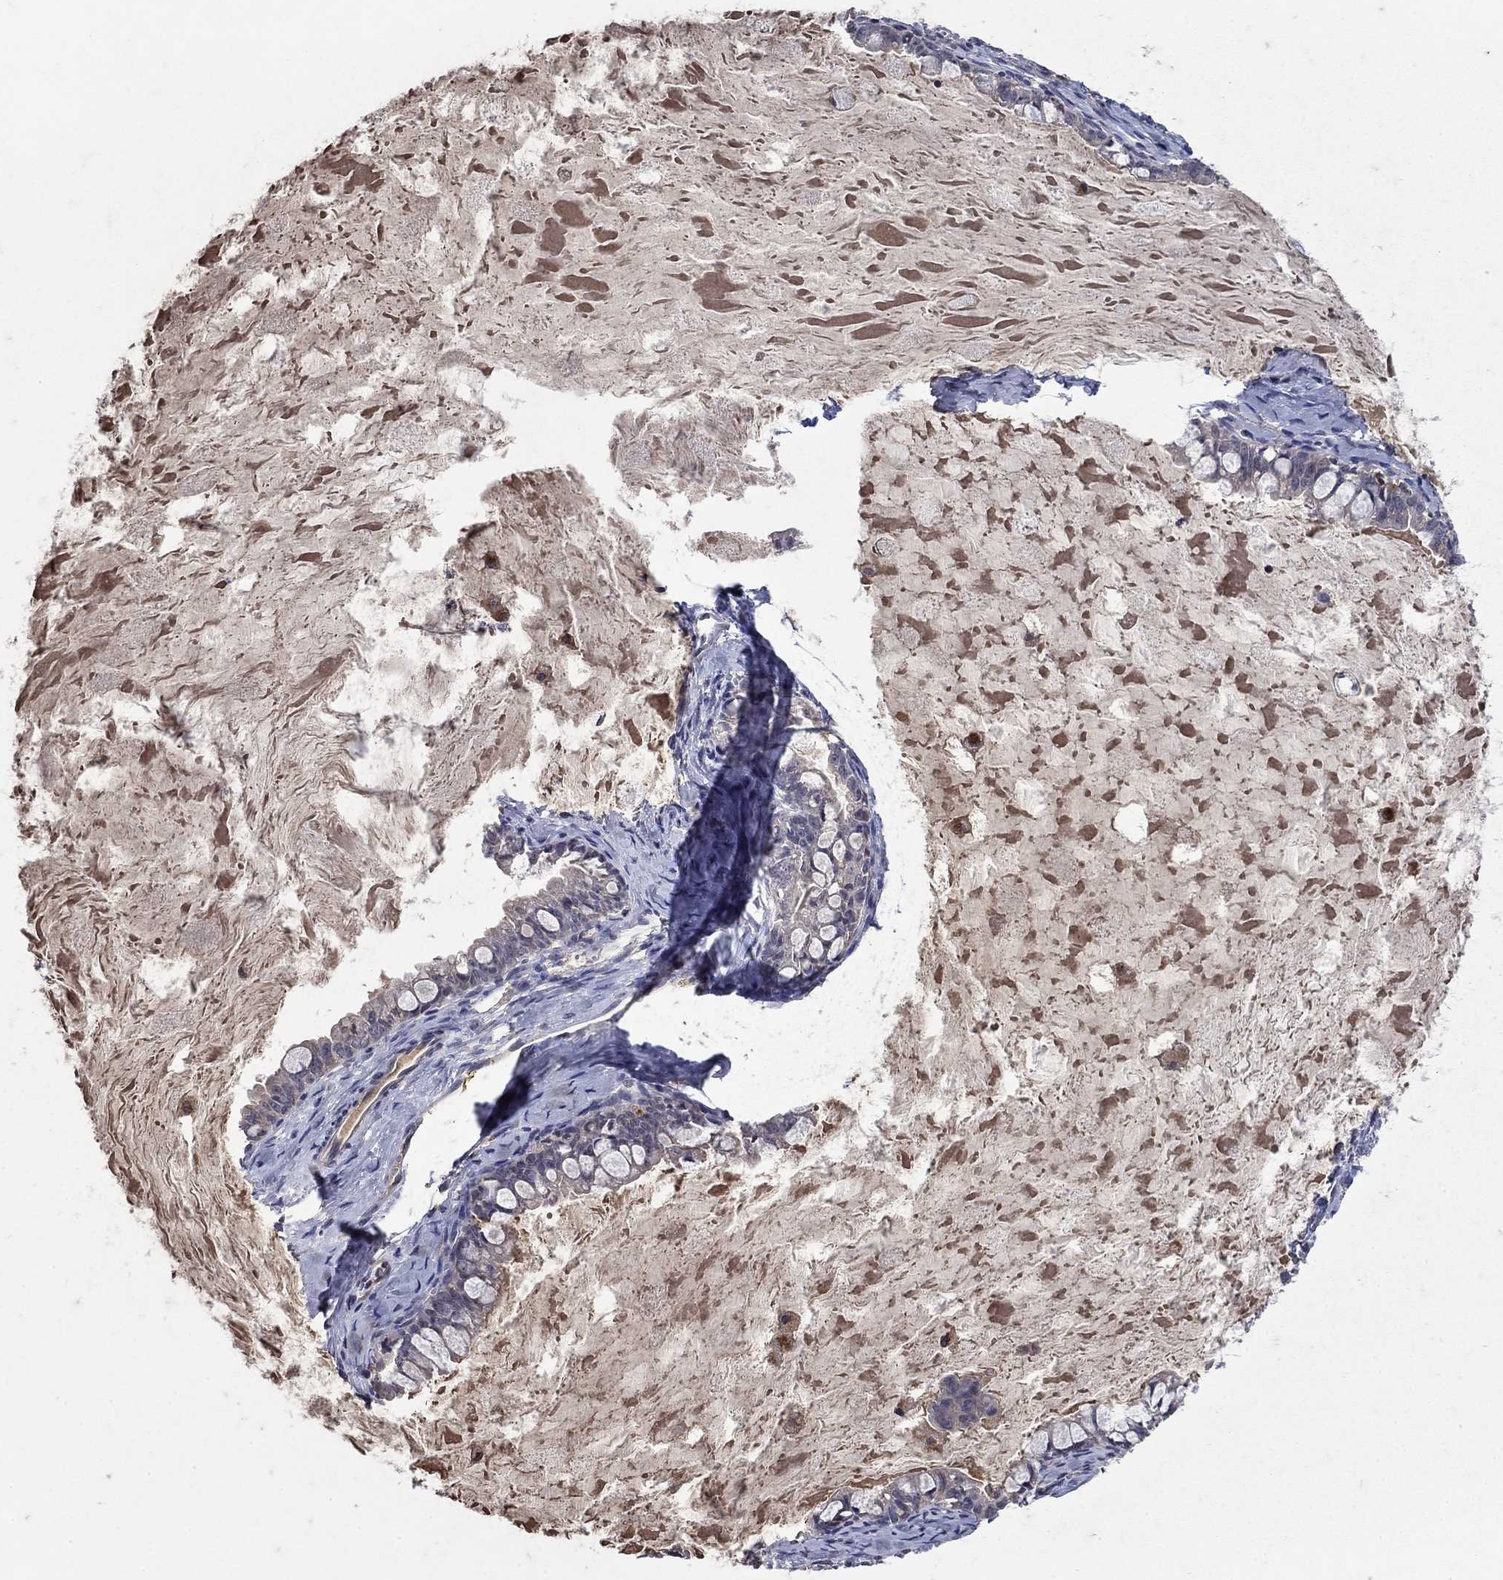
{"staining": {"intensity": "negative", "quantity": "none", "location": "none"}, "tissue": "ovarian cancer", "cell_type": "Tumor cells", "image_type": "cancer", "snomed": [{"axis": "morphology", "description": "Cystadenocarcinoma, mucinous, NOS"}, {"axis": "topography", "description": "Ovary"}], "caption": "An immunohistochemistry (IHC) histopathology image of mucinous cystadenocarcinoma (ovarian) is shown. There is no staining in tumor cells of mucinous cystadenocarcinoma (ovarian).", "gene": "NPC2", "patient": {"sex": "female", "age": 63}}